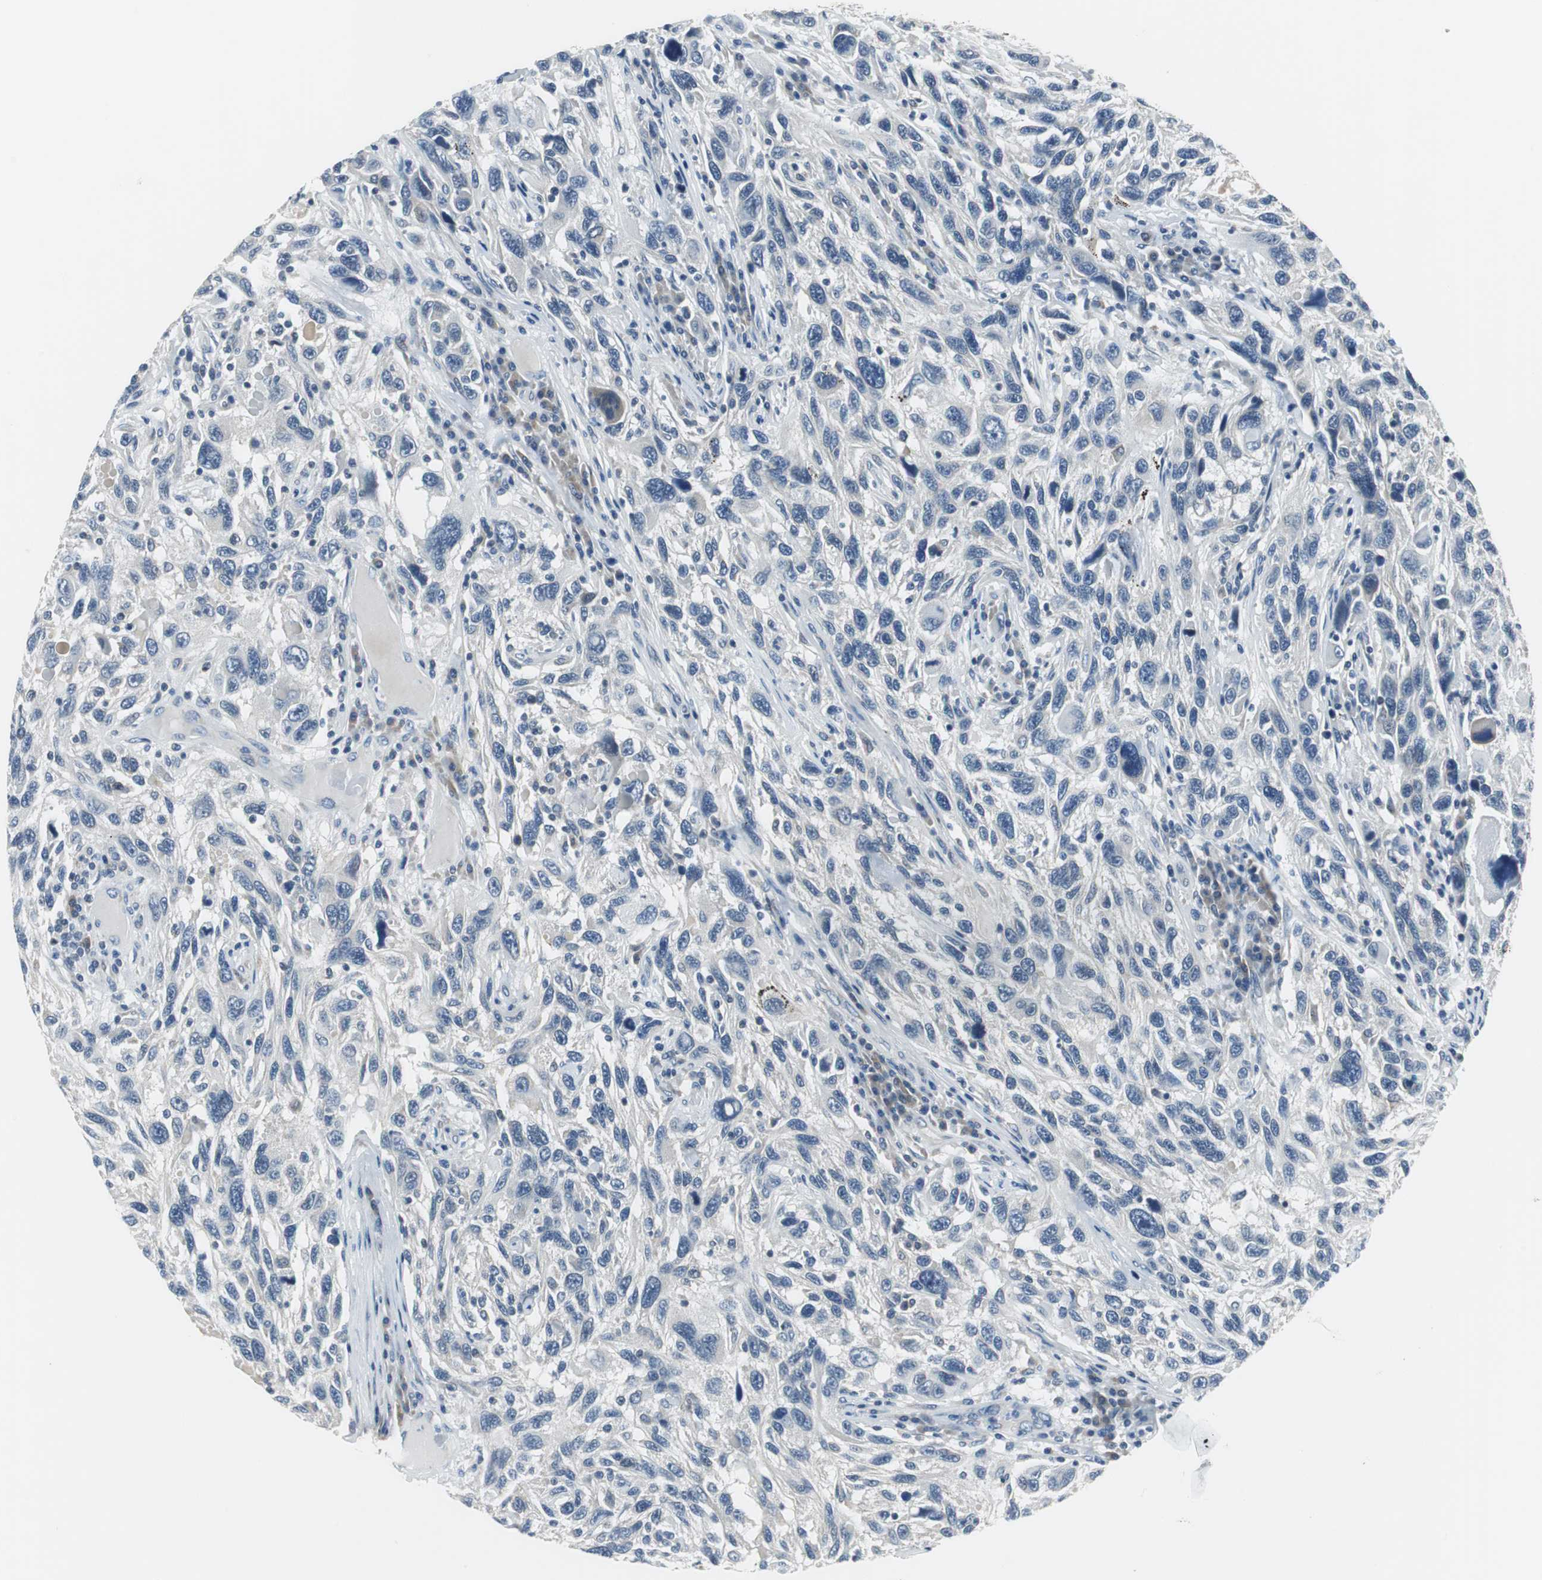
{"staining": {"intensity": "negative", "quantity": "none", "location": "none"}, "tissue": "melanoma", "cell_type": "Tumor cells", "image_type": "cancer", "snomed": [{"axis": "morphology", "description": "Malignant melanoma, NOS"}, {"axis": "topography", "description": "Skin"}], "caption": "A high-resolution photomicrograph shows immunohistochemistry (IHC) staining of melanoma, which displays no significant positivity in tumor cells.", "gene": "PLAA", "patient": {"sex": "male", "age": 53}}